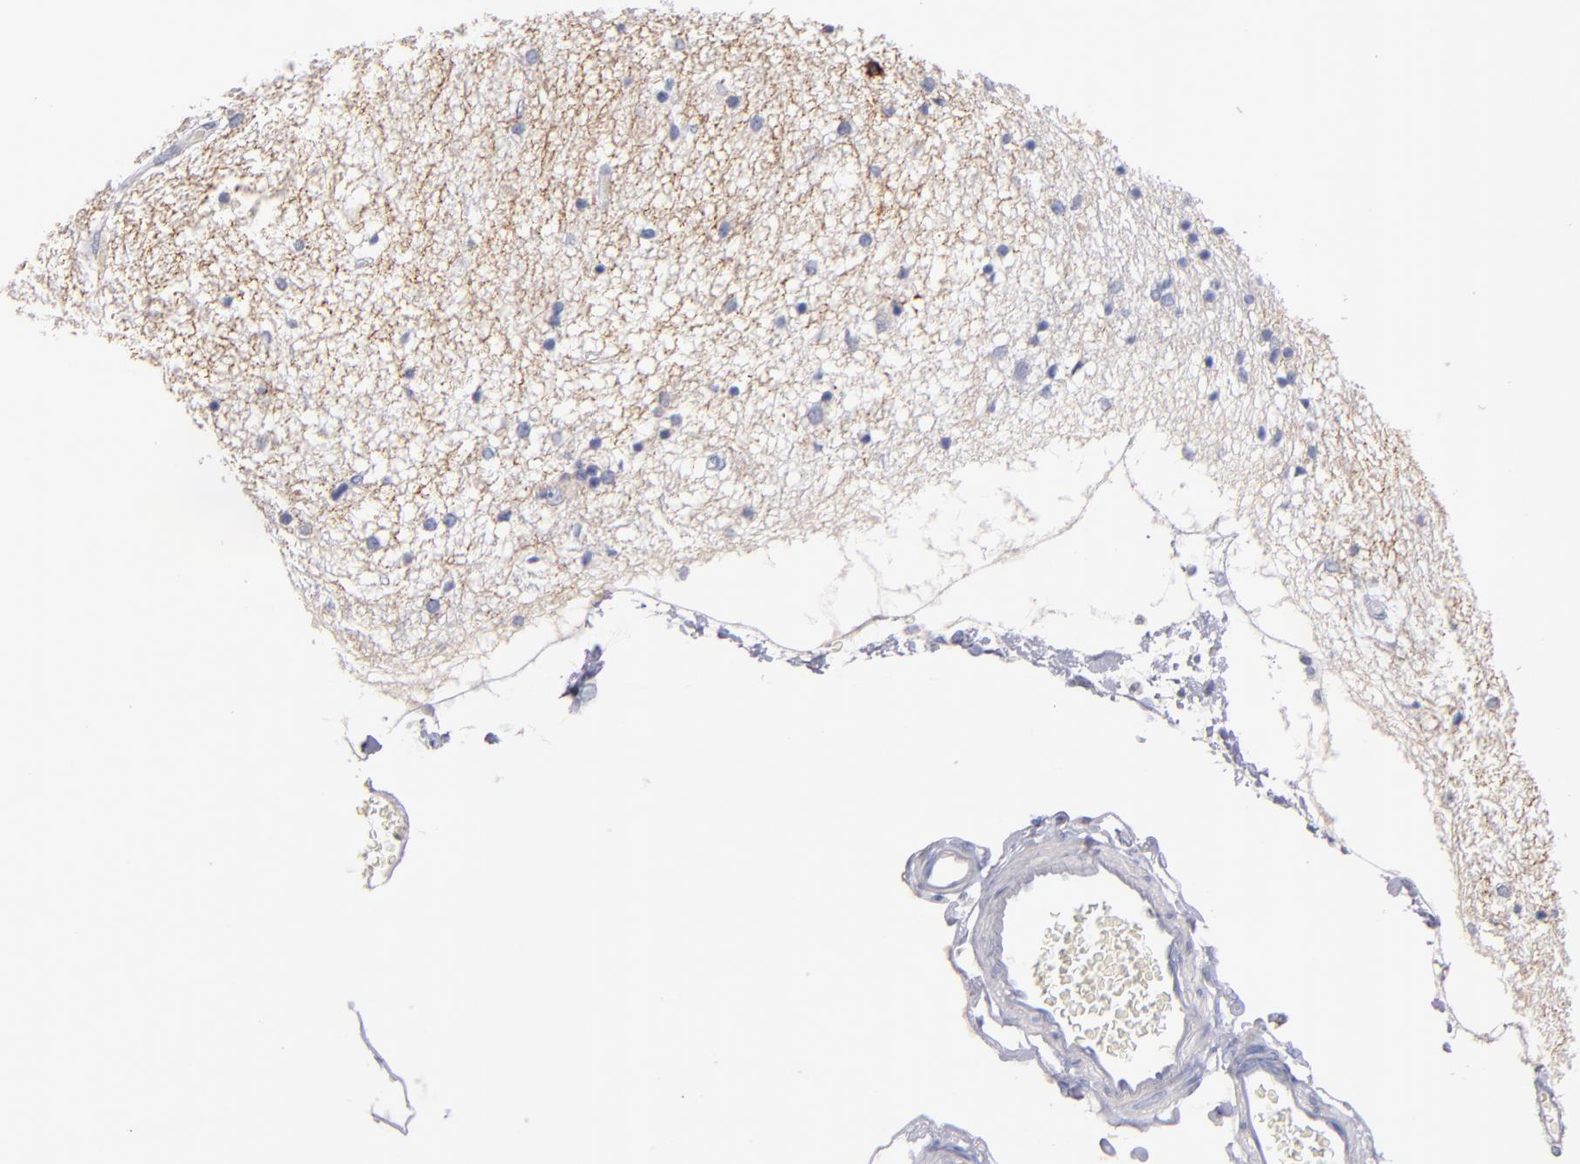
{"staining": {"intensity": "negative", "quantity": "none", "location": "none"}, "tissue": "hippocampus", "cell_type": "Glial cells", "image_type": "normal", "snomed": [{"axis": "morphology", "description": "Normal tissue, NOS"}, {"axis": "topography", "description": "Hippocampus"}], "caption": "IHC micrograph of normal hippocampus: hippocampus stained with DAB (3,3'-diaminobenzidine) shows no significant protein staining in glial cells.", "gene": "KIT", "patient": {"sex": "female", "age": 54}}